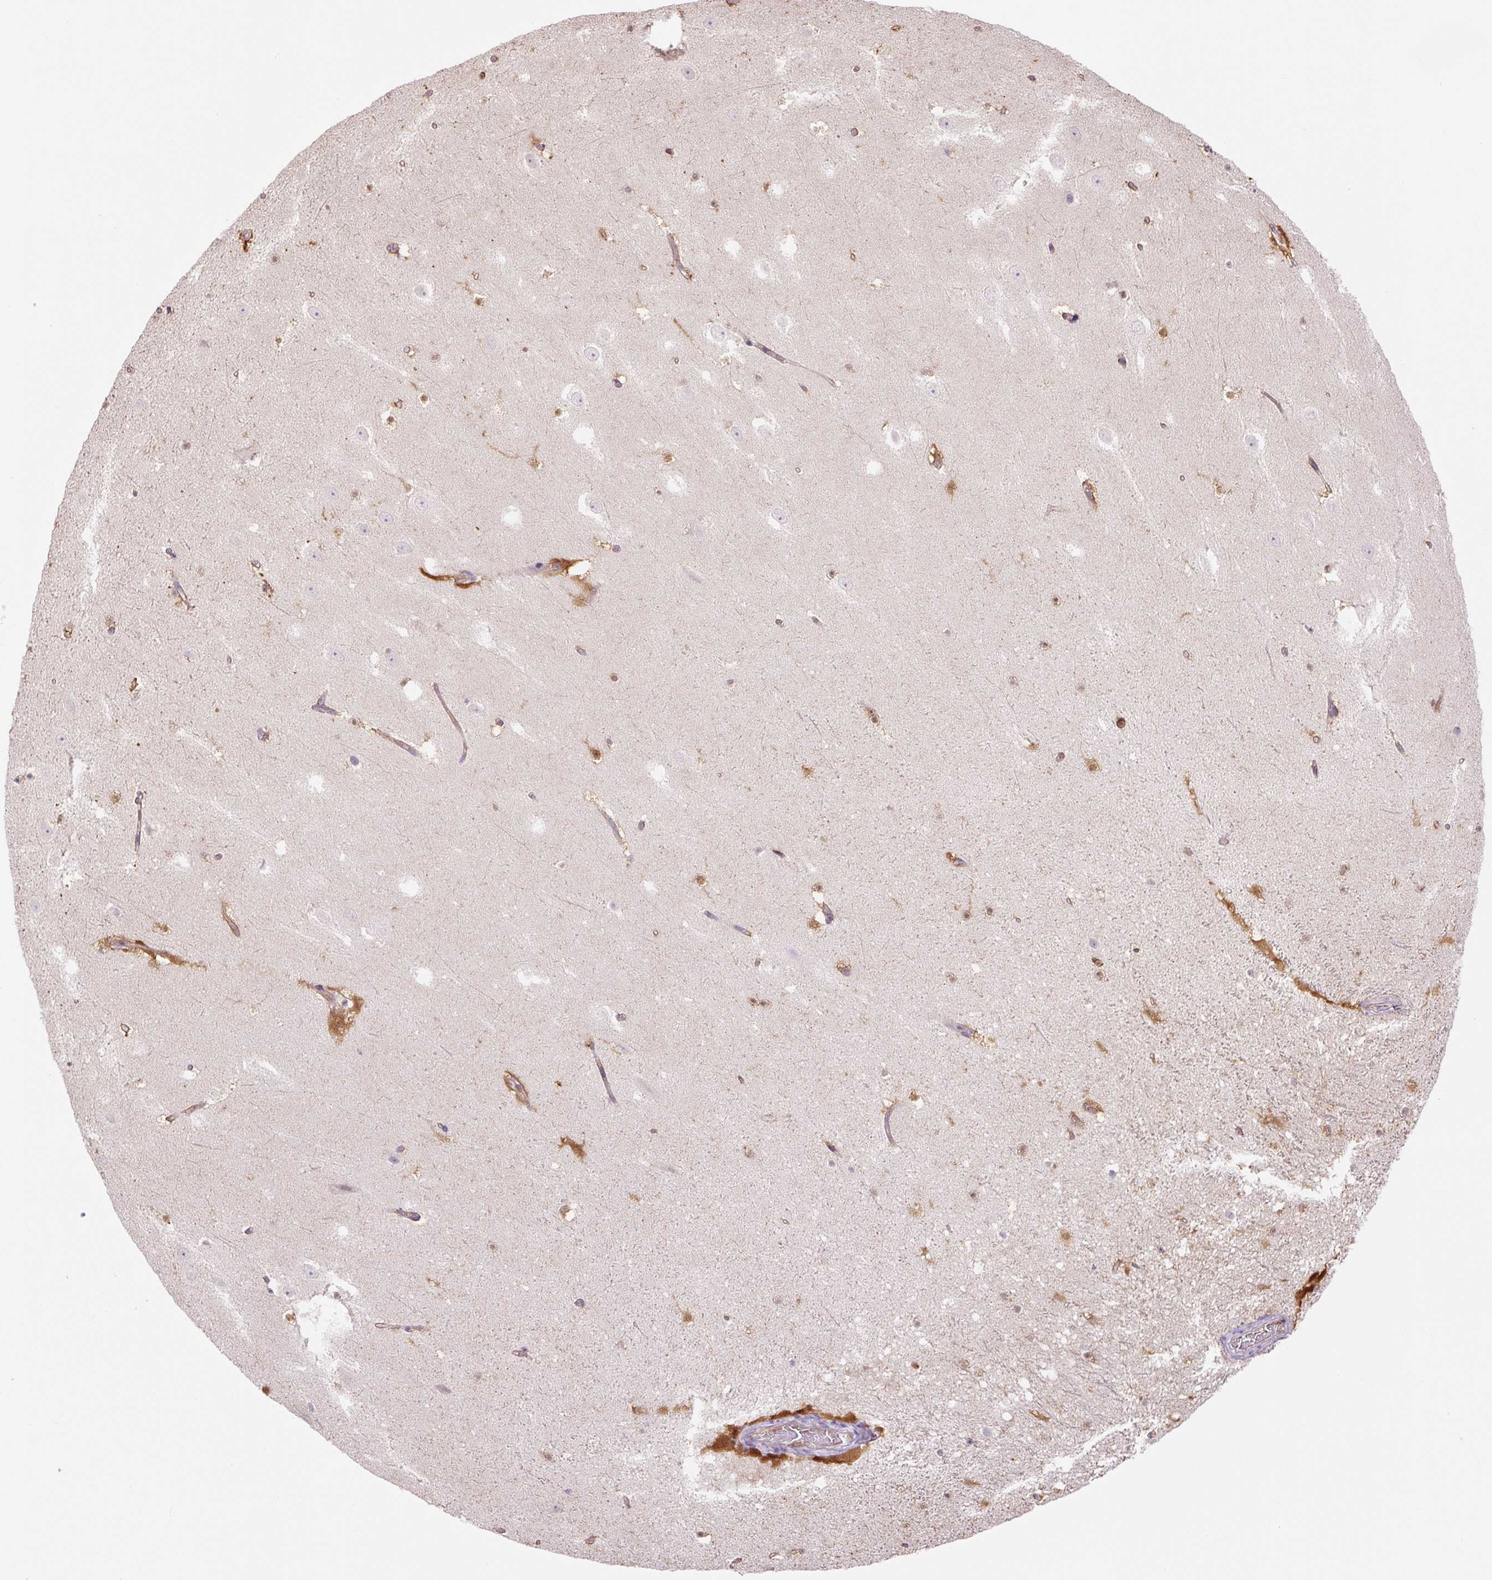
{"staining": {"intensity": "moderate", "quantity": "<25%", "location": "cytoplasmic/membranous,nuclear"}, "tissue": "hippocampus", "cell_type": "Glial cells", "image_type": "normal", "snomed": [{"axis": "morphology", "description": "Normal tissue, NOS"}, {"axis": "topography", "description": "Hippocampus"}], "caption": "Immunohistochemistry (IHC) image of normal human hippocampus stained for a protein (brown), which demonstrates low levels of moderate cytoplasmic/membranous,nuclear expression in approximately <25% of glial cells.", "gene": "SPSB2", "patient": {"sex": "male", "age": 37}}